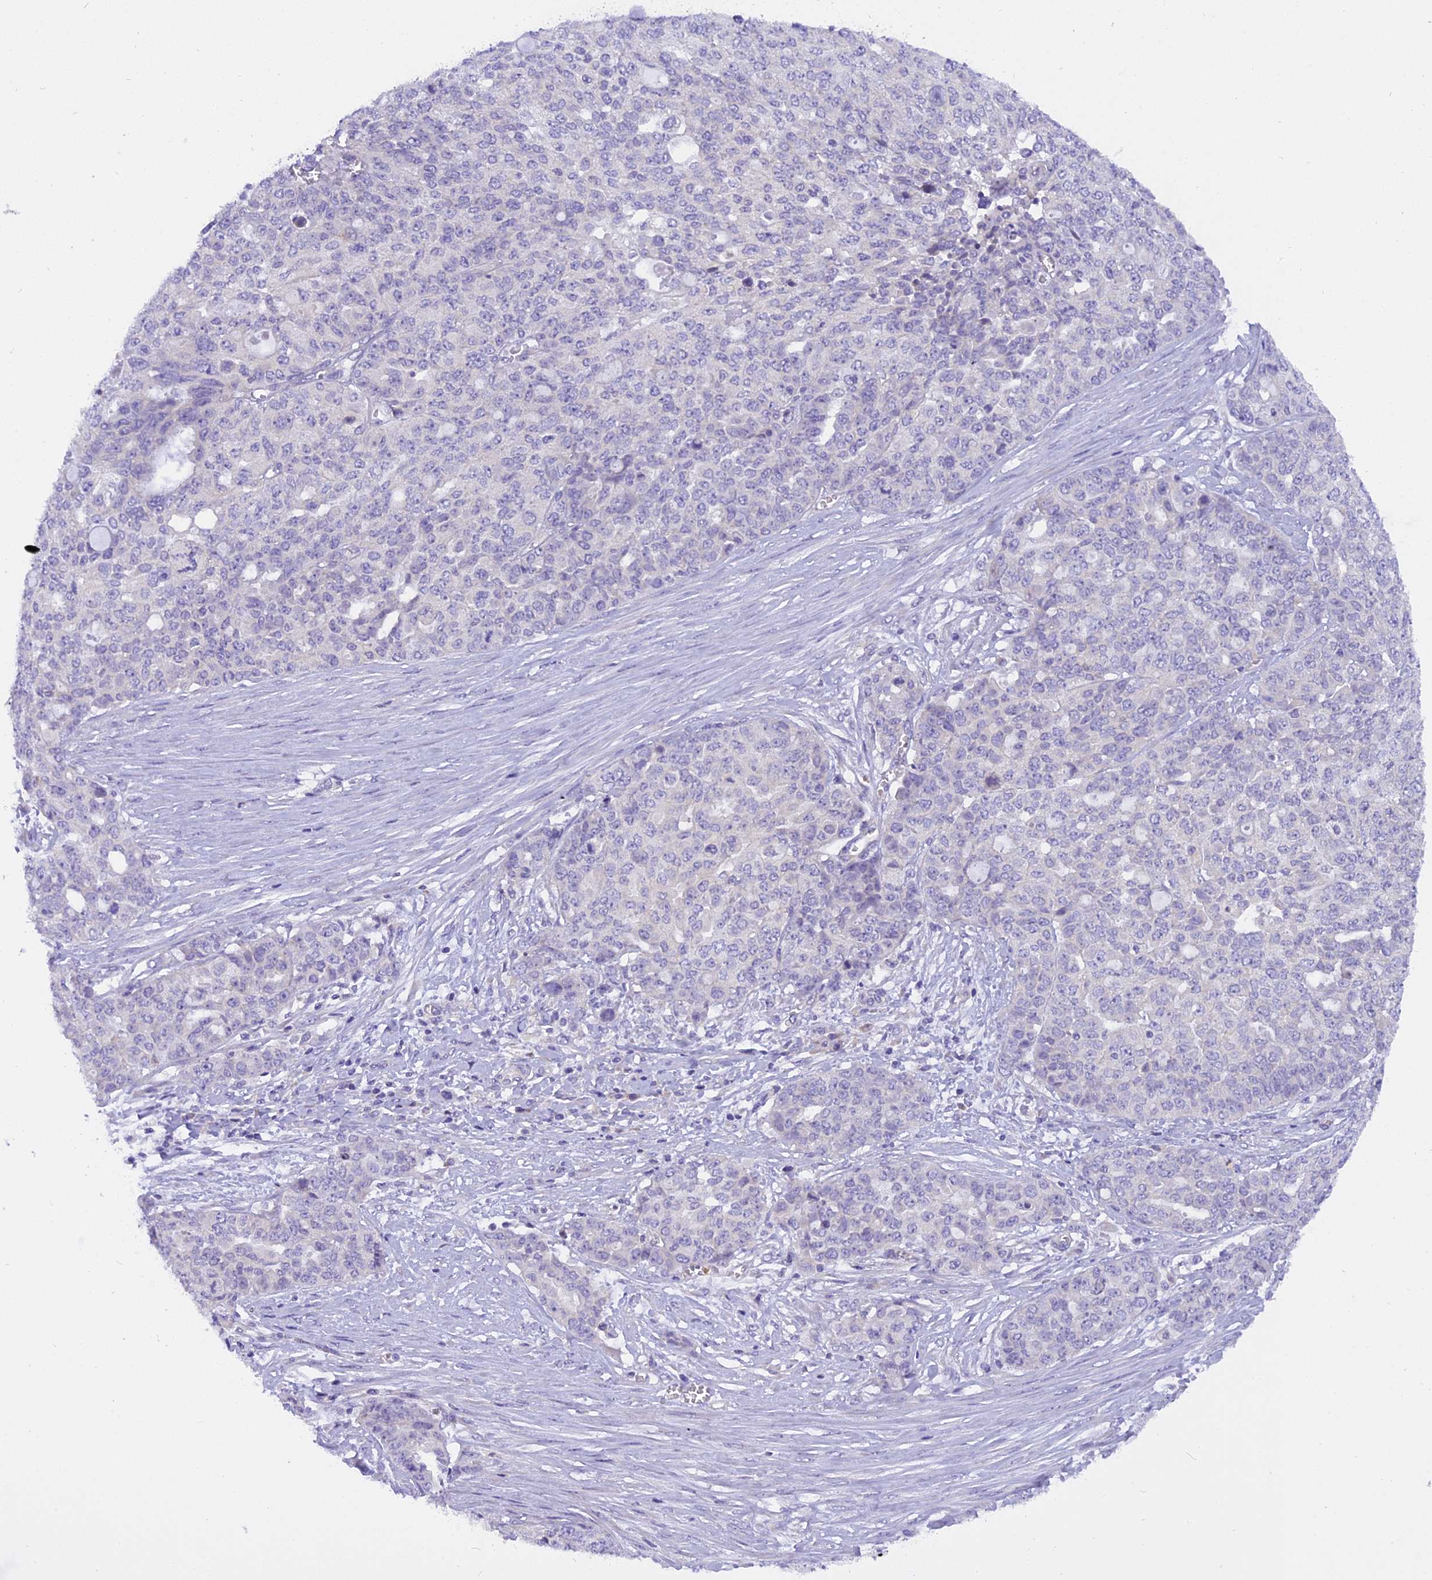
{"staining": {"intensity": "negative", "quantity": "none", "location": "none"}, "tissue": "ovarian cancer", "cell_type": "Tumor cells", "image_type": "cancer", "snomed": [{"axis": "morphology", "description": "Cystadenocarcinoma, serous, NOS"}, {"axis": "topography", "description": "Soft tissue"}, {"axis": "topography", "description": "Ovary"}], "caption": "Tumor cells show no significant positivity in ovarian serous cystadenocarcinoma.", "gene": "TRIM3", "patient": {"sex": "female", "age": 57}}